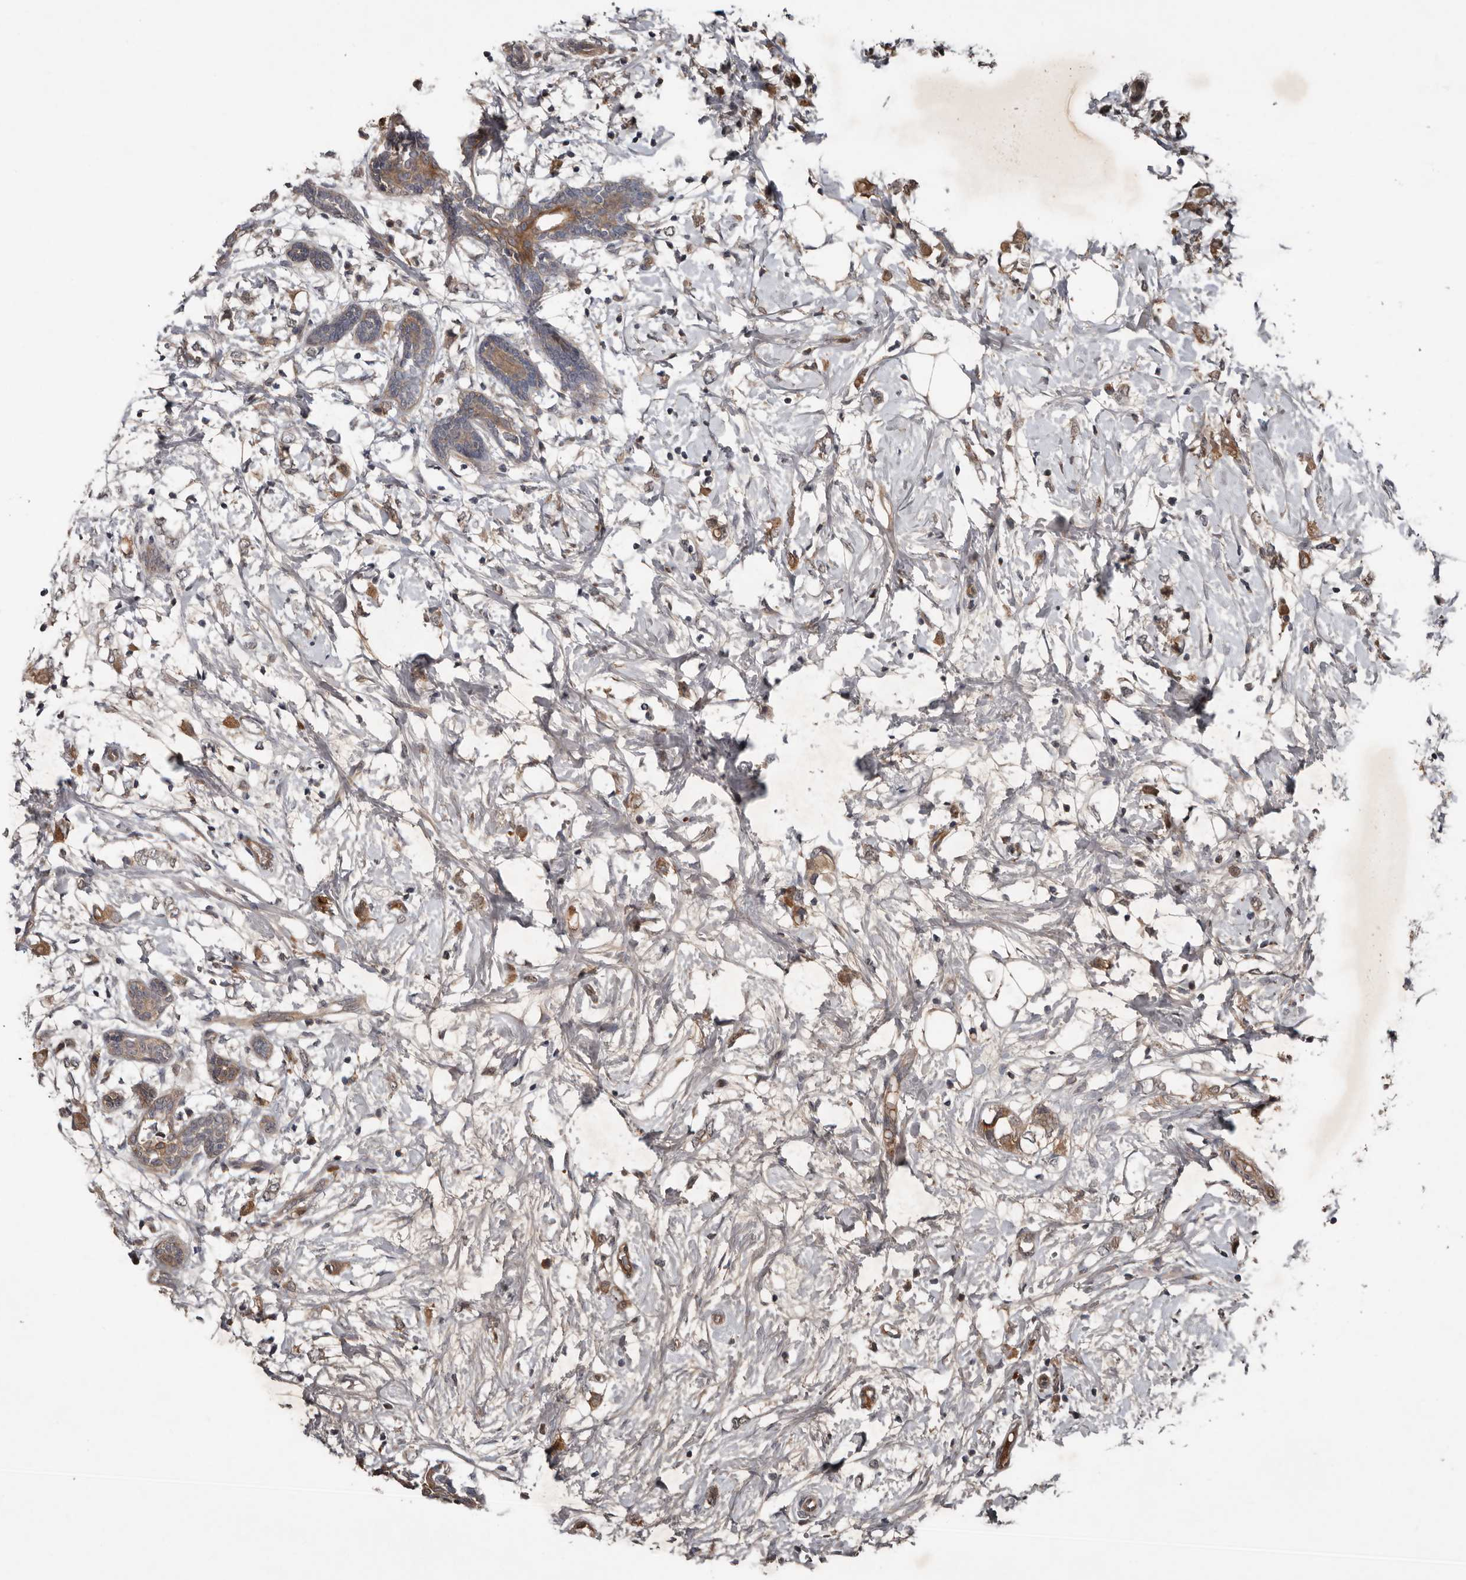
{"staining": {"intensity": "moderate", "quantity": "25%-75%", "location": "cytoplasmic/membranous"}, "tissue": "breast cancer", "cell_type": "Tumor cells", "image_type": "cancer", "snomed": [{"axis": "morphology", "description": "Normal tissue, NOS"}, {"axis": "morphology", "description": "Lobular carcinoma"}, {"axis": "topography", "description": "Breast"}], "caption": "Brown immunohistochemical staining in breast cancer (lobular carcinoma) shows moderate cytoplasmic/membranous staining in about 25%-75% of tumor cells. Immunohistochemistry stains the protein of interest in brown and the nuclei are stained blue.", "gene": "DNAJB4", "patient": {"sex": "female", "age": 47}}